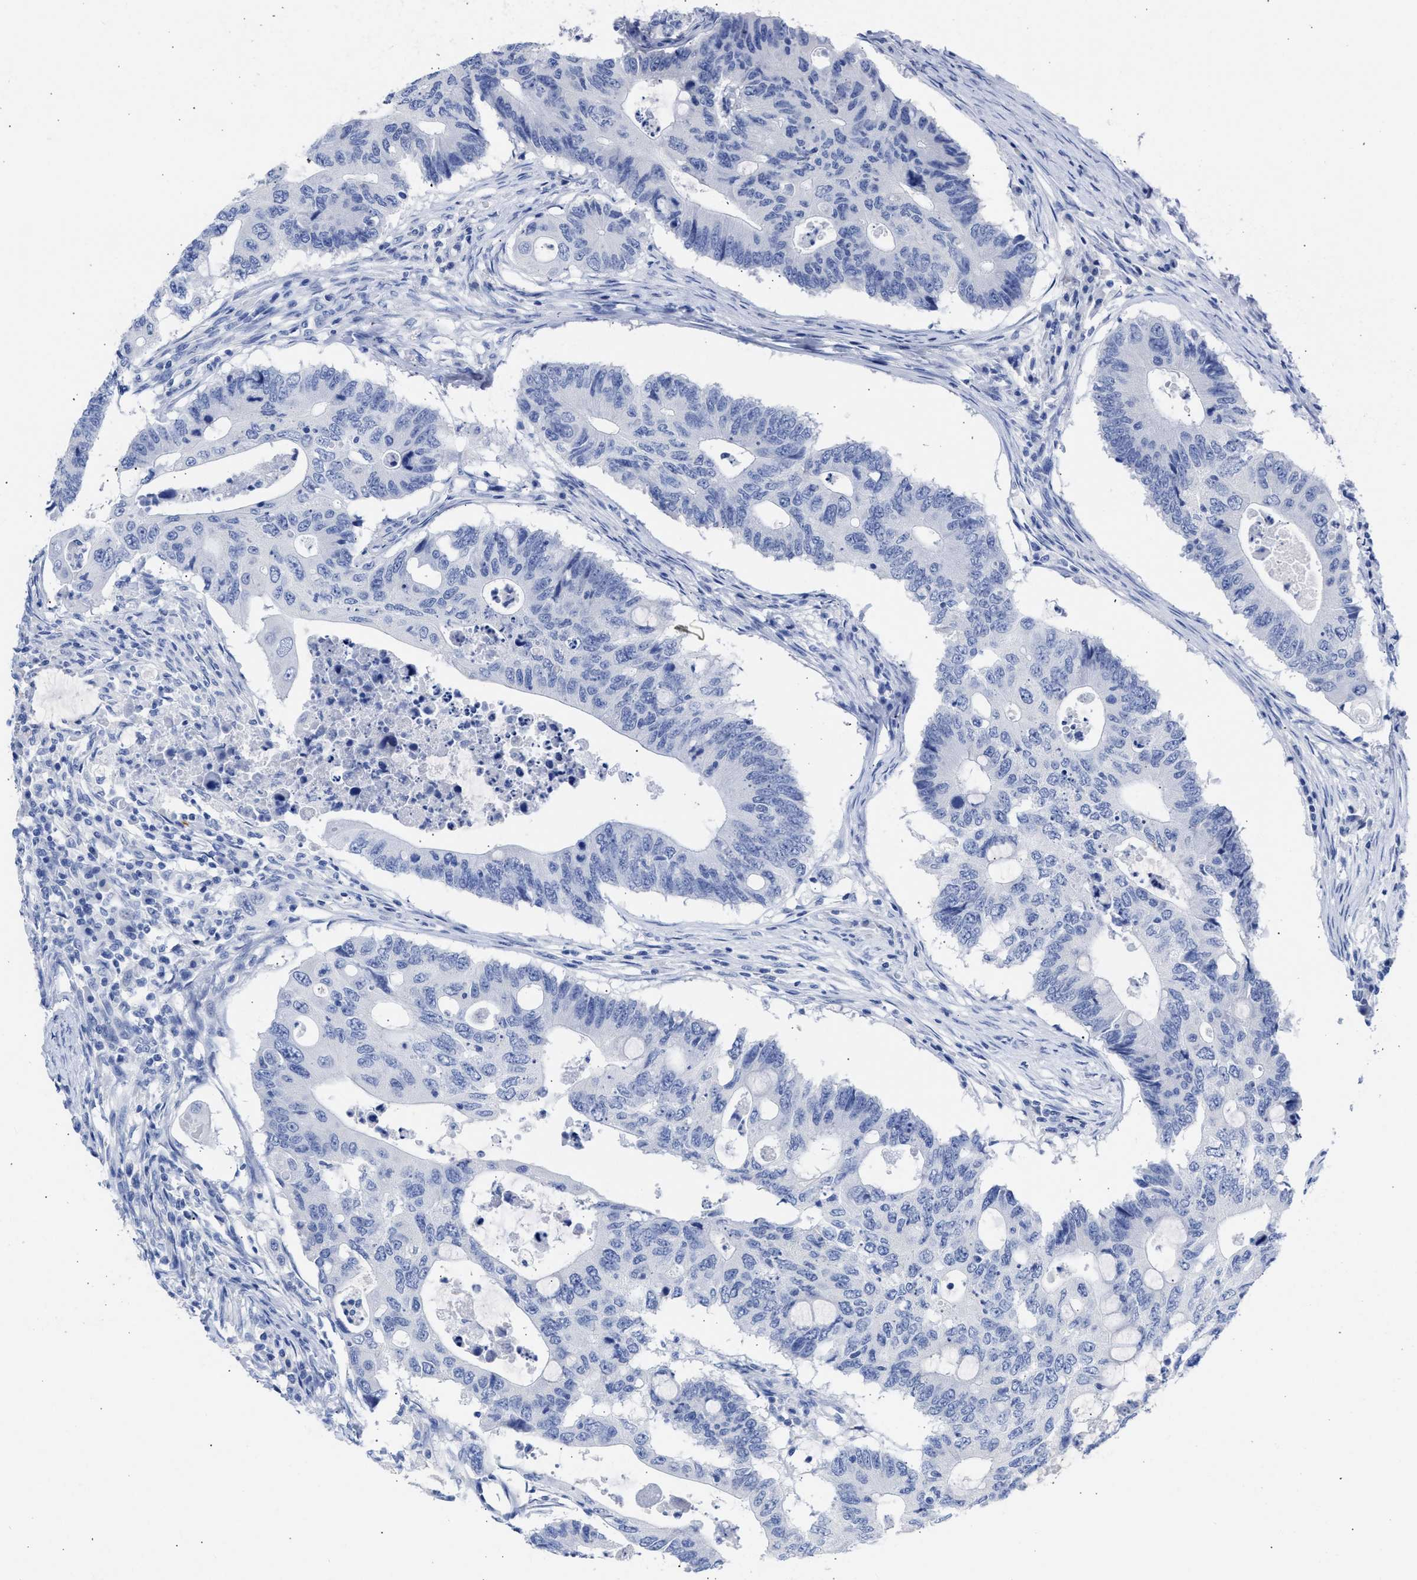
{"staining": {"intensity": "negative", "quantity": "none", "location": "none"}, "tissue": "colorectal cancer", "cell_type": "Tumor cells", "image_type": "cancer", "snomed": [{"axis": "morphology", "description": "Adenocarcinoma, NOS"}, {"axis": "topography", "description": "Colon"}], "caption": "IHC photomicrograph of neoplastic tissue: adenocarcinoma (colorectal) stained with DAB (3,3'-diaminobenzidine) exhibits no significant protein positivity in tumor cells.", "gene": "NCAM1", "patient": {"sex": "male", "age": 71}}